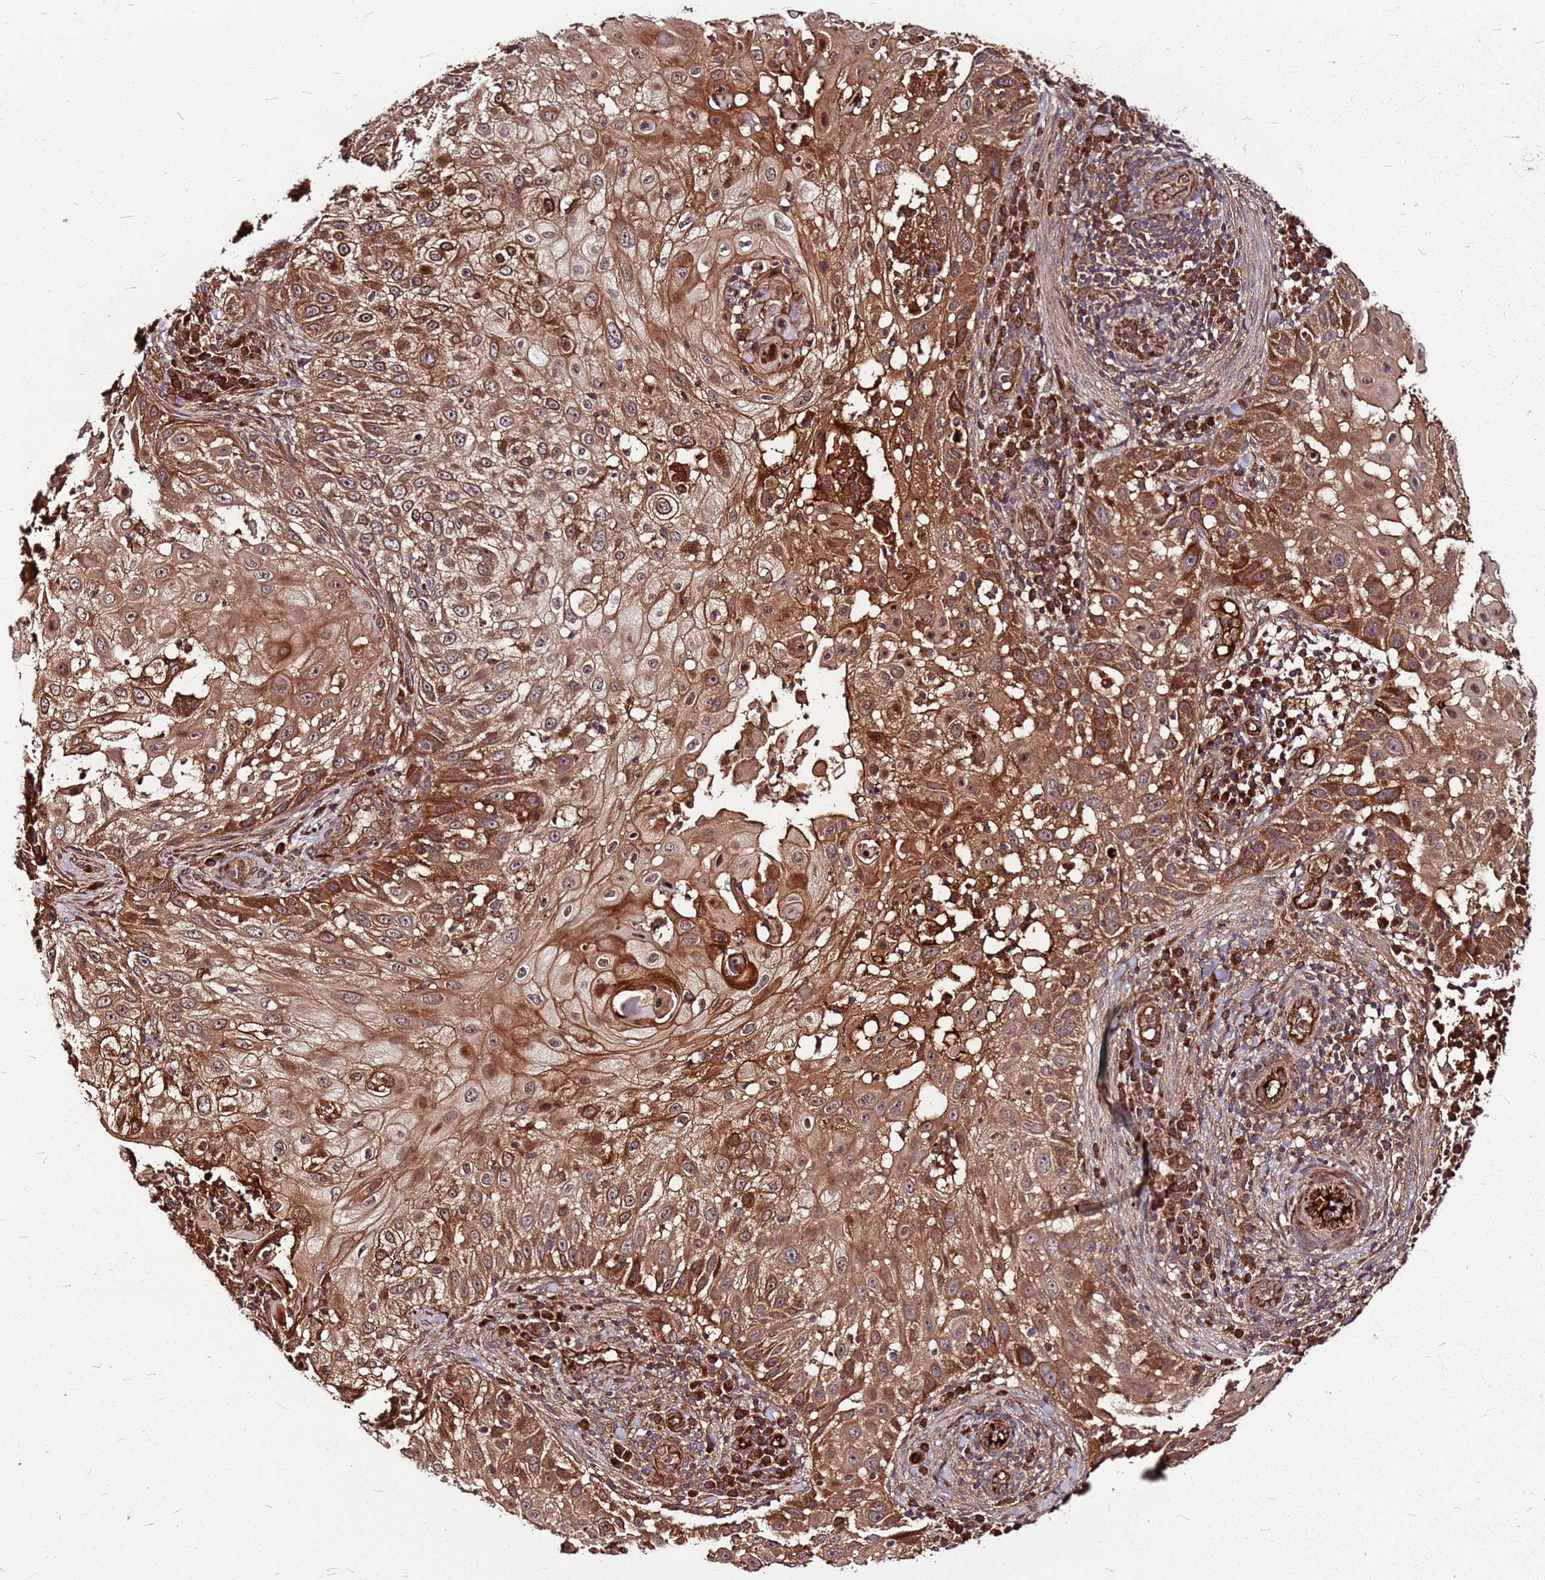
{"staining": {"intensity": "moderate", "quantity": ">75%", "location": "cytoplasmic/membranous"}, "tissue": "skin cancer", "cell_type": "Tumor cells", "image_type": "cancer", "snomed": [{"axis": "morphology", "description": "Squamous cell carcinoma, NOS"}, {"axis": "topography", "description": "Skin"}], "caption": "This is a photomicrograph of immunohistochemistry (IHC) staining of skin cancer, which shows moderate expression in the cytoplasmic/membranous of tumor cells.", "gene": "LYPLAL1", "patient": {"sex": "female", "age": 44}}